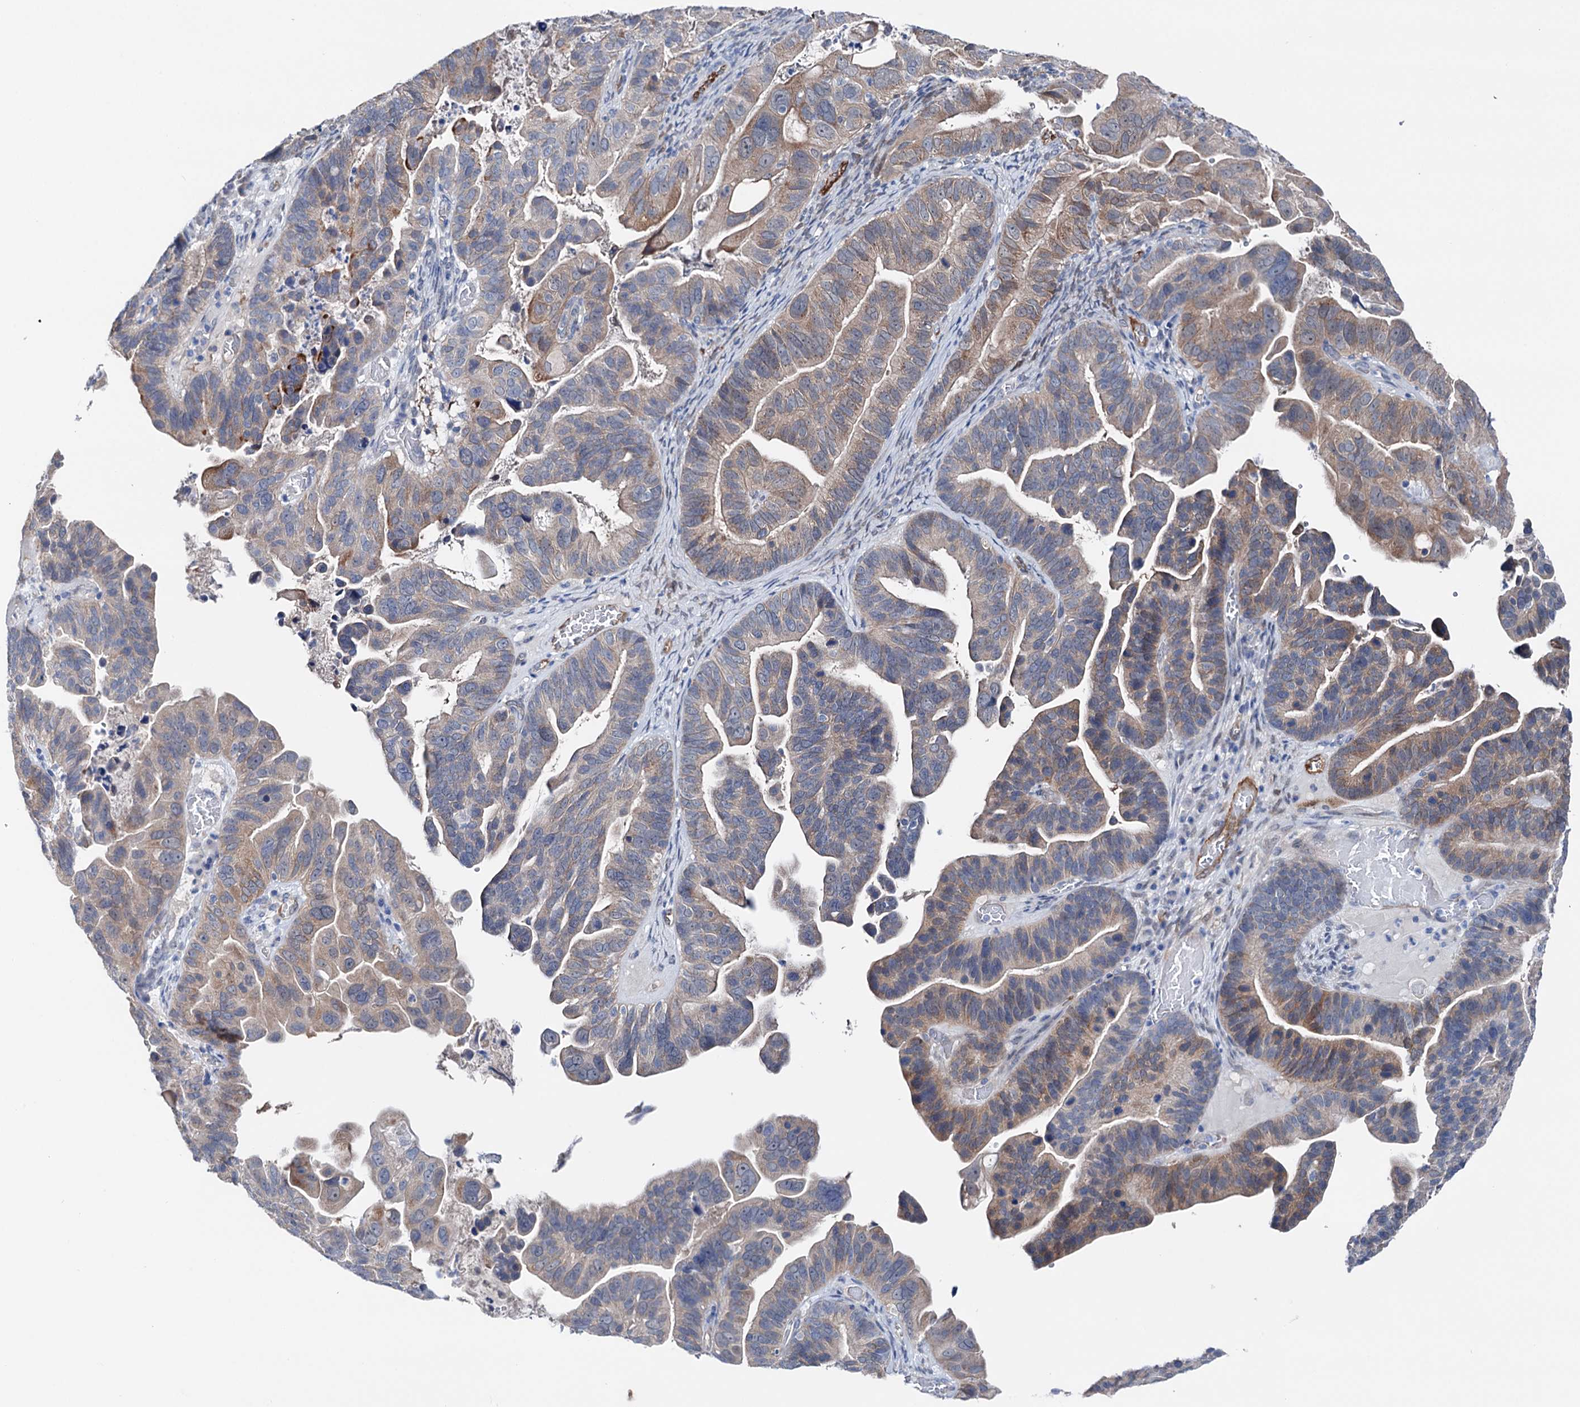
{"staining": {"intensity": "moderate", "quantity": "25%-75%", "location": "cytoplasmic/membranous"}, "tissue": "ovarian cancer", "cell_type": "Tumor cells", "image_type": "cancer", "snomed": [{"axis": "morphology", "description": "Cystadenocarcinoma, serous, NOS"}, {"axis": "topography", "description": "Ovary"}], "caption": "This micrograph reveals ovarian cancer stained with immunohistochemistry to label a protein in brown. The cytoplasmic/membranous of tumor cells show moderate positivity for the protein. Nuclei are counter-stained blue.", "gene": "SHROOM1", "patient": {"sex": "female", "age": 56}}